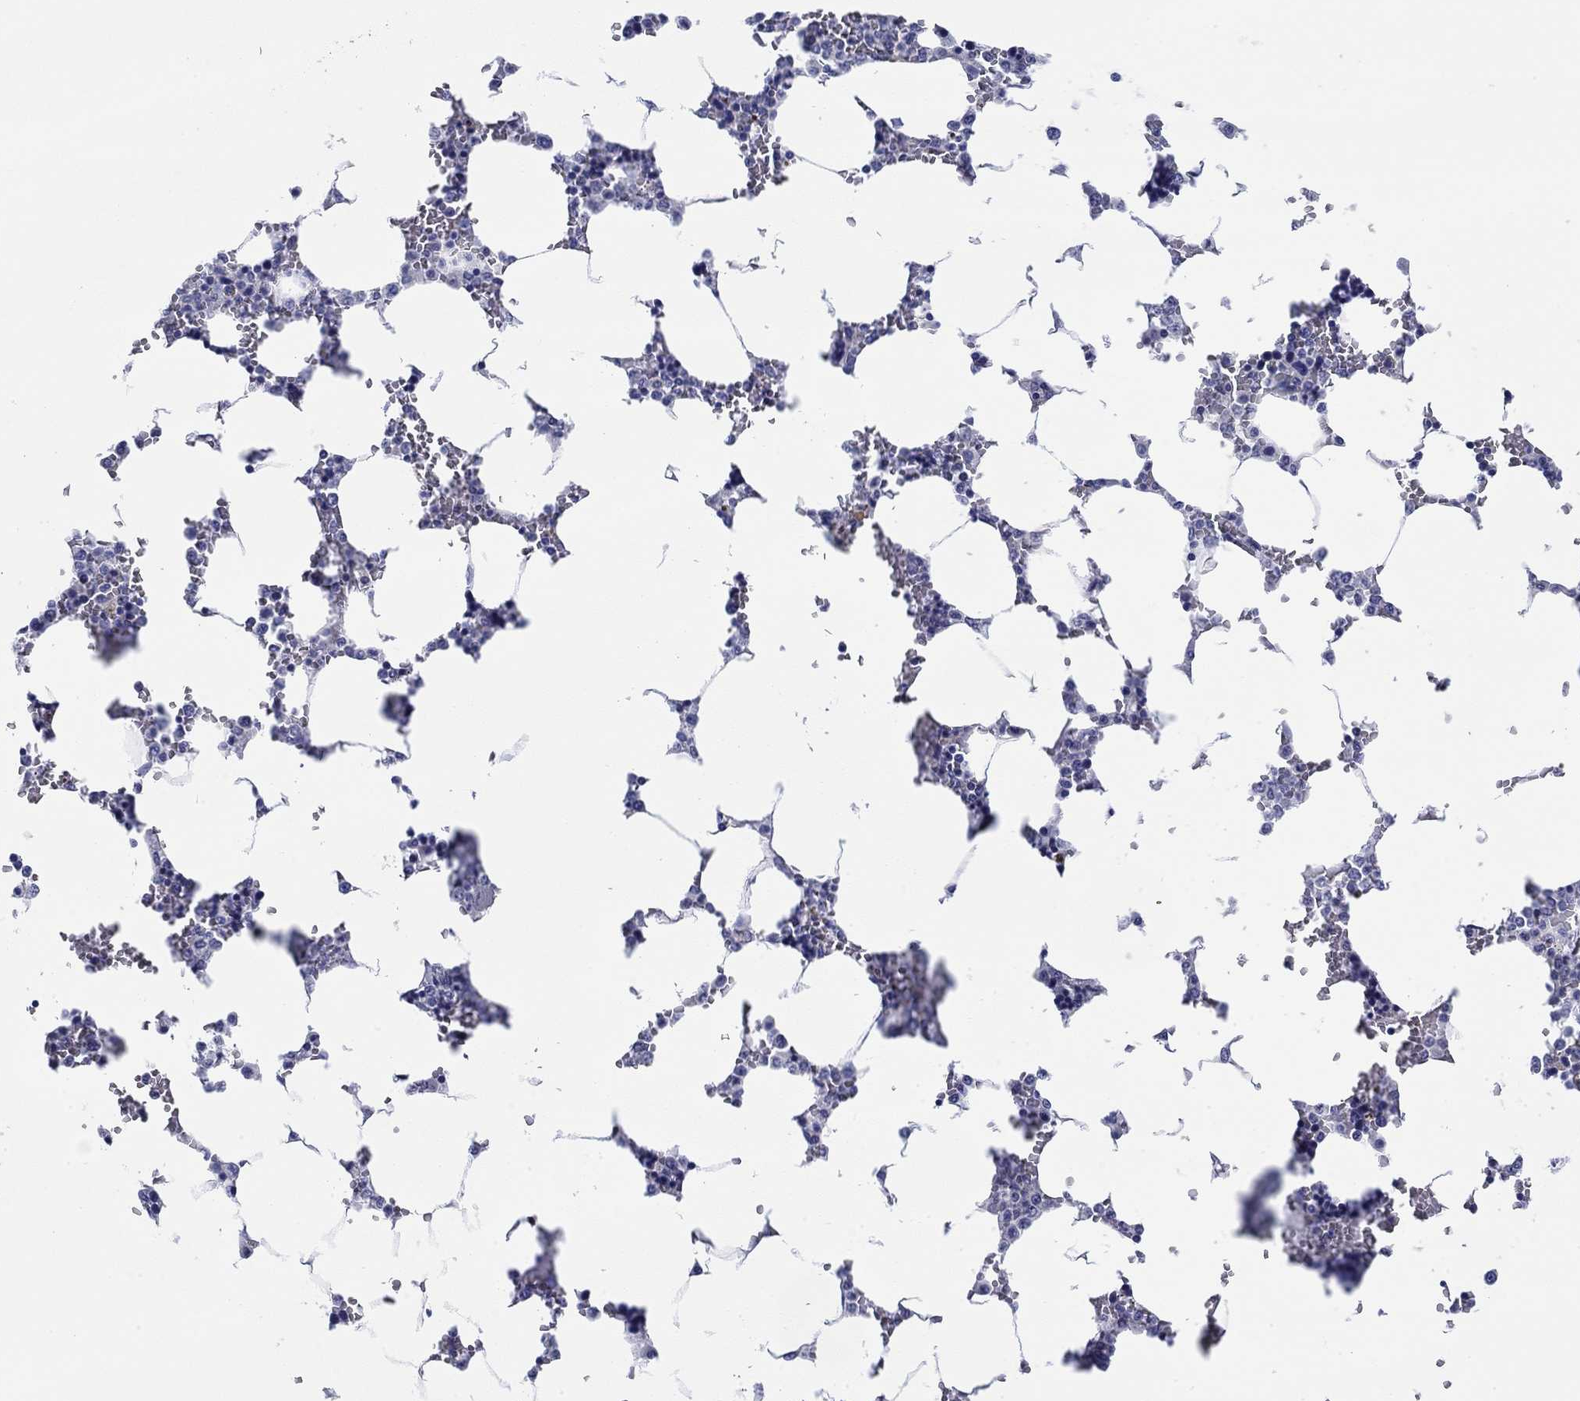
{"staining": {"intensity": "negative", "quantity": "none", "location": "none"}, "tissue": "bone marrow", "cell_type": "Hematopoietic cells", "image_type": "normal", "snomed": [{"axis": "morphology", "description": "Normal tissue, NOS"}, {"axis": "topography", "description": "Bone marrow"}], "caption": "Immunohistochemical staining of benign human bone marrow demonstrates no significant staining in hematopoietic cells.", "gene": "SVEP1", "patient": {"sex": "female", "age": 72}}